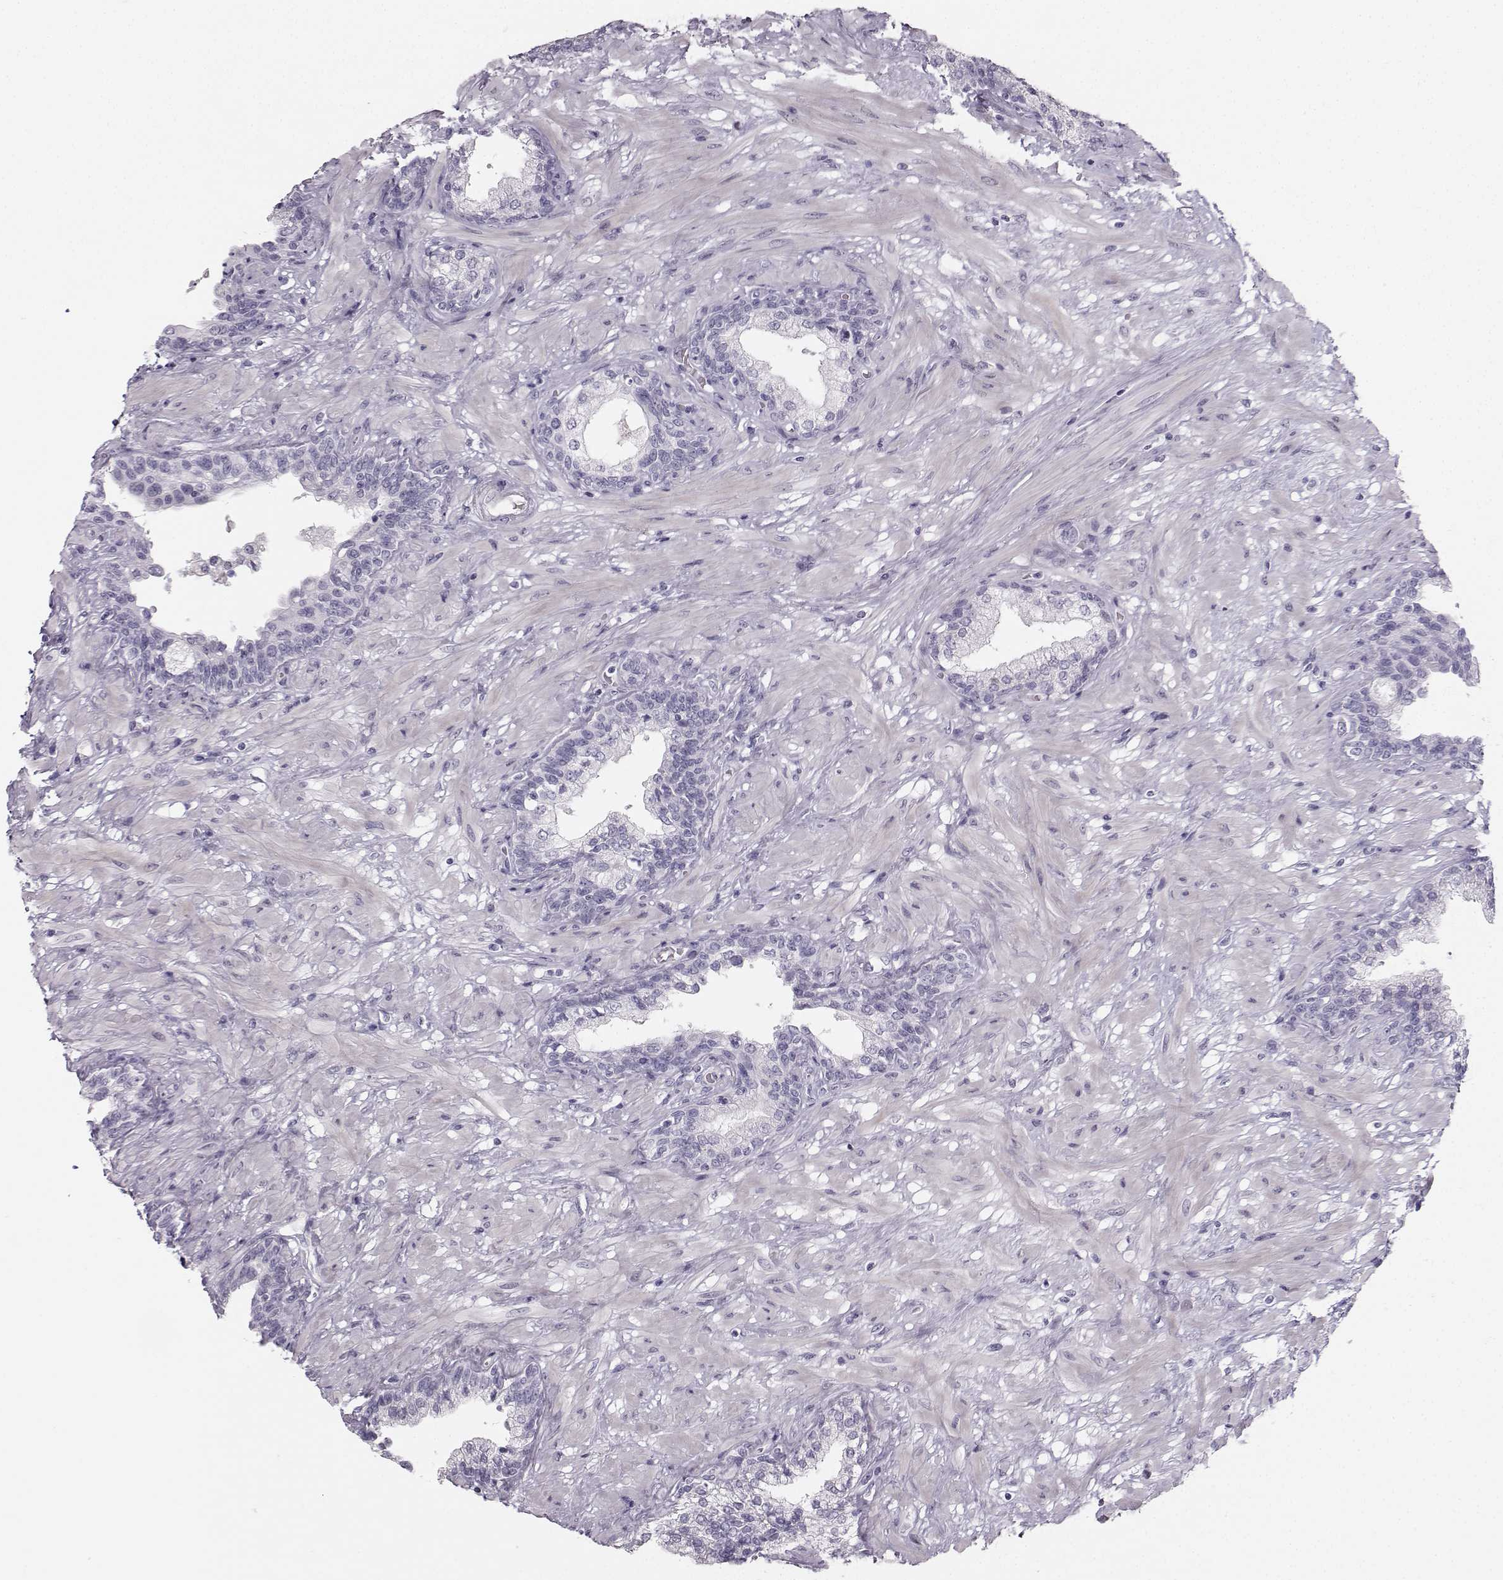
{"staining": {"intensity": "negative", "quantity": "none", "location": "none"}, "tissue": "prostate", "cell_type": "Glandular cells", "image_type": "normal", "snomed": [{"axis": "morphology", "description": "Normal tissue, NOS"}, {"axis": "topography", "description": "Prostate"}], "caption": "Immunohistochemical staining of benign prostate shows no significant expression in glandular cells. (Brightfield microscopy of DAB immunohistochemistry (IHC) at high magnification).", "gene": "CASR", "patient": {"sex": "male", "age": 63}}